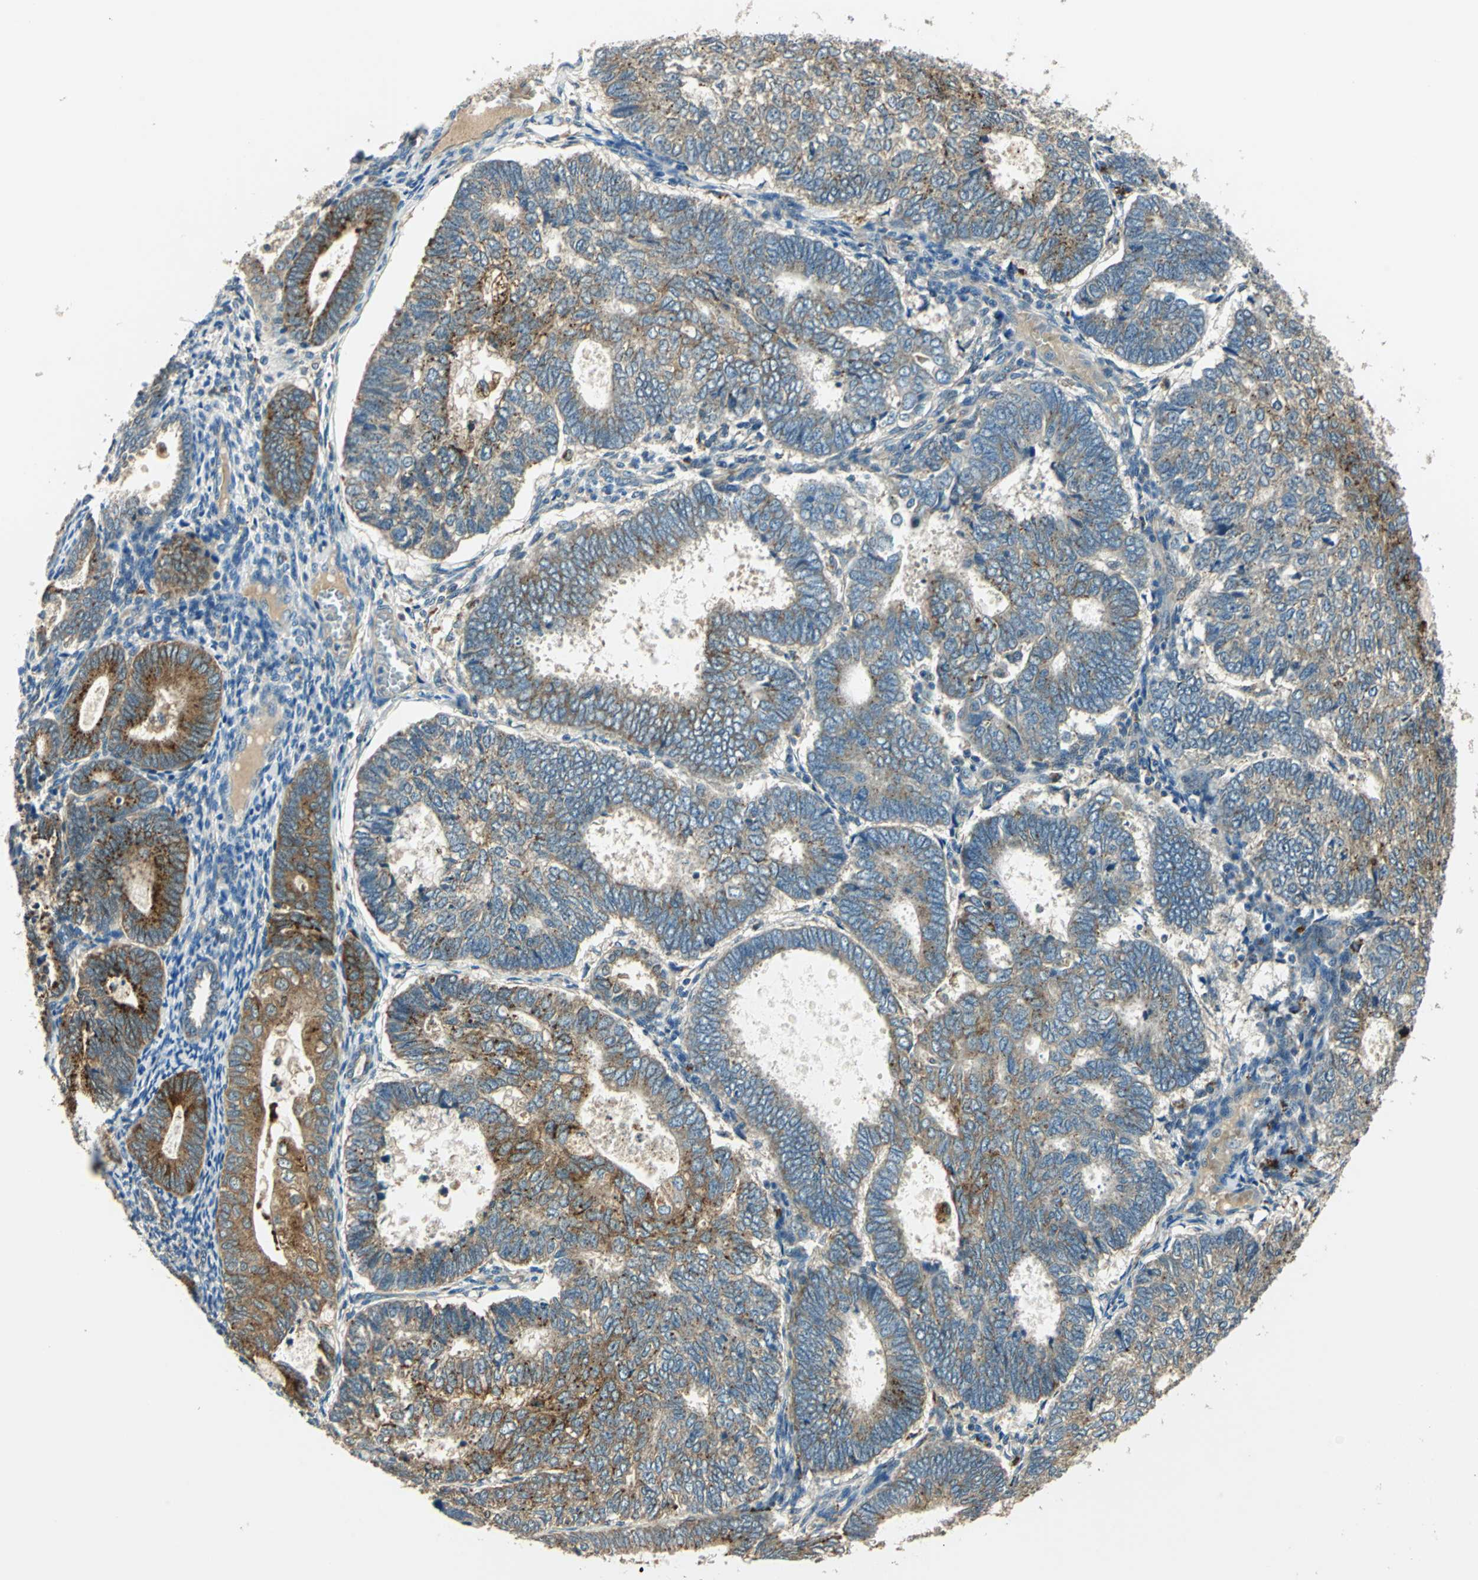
{"staining": {"intensity": "moderate", "quantity": ">75%", "location": "cytoplasmic/membranous"}, "tissue": "endometrial cancer", "cell_type": "Tumor cells", "image_type": "cancer", "snomed": [{"axis": "morphology", "description": "Adenocarcinoma, NOS"}, {"axis": "topography", "description": "Uterus"}], "caption": "Endometrial adenocarcinoma stained with DAB (3,3'-diaminobenzidine) immunohistochemistry demonstrates medium levels of moderate cytoplasmic/membranous staining in about >75% of tumor cells.", "gene": "NIT1", "patient": {"sex": "female", "age": 60}}